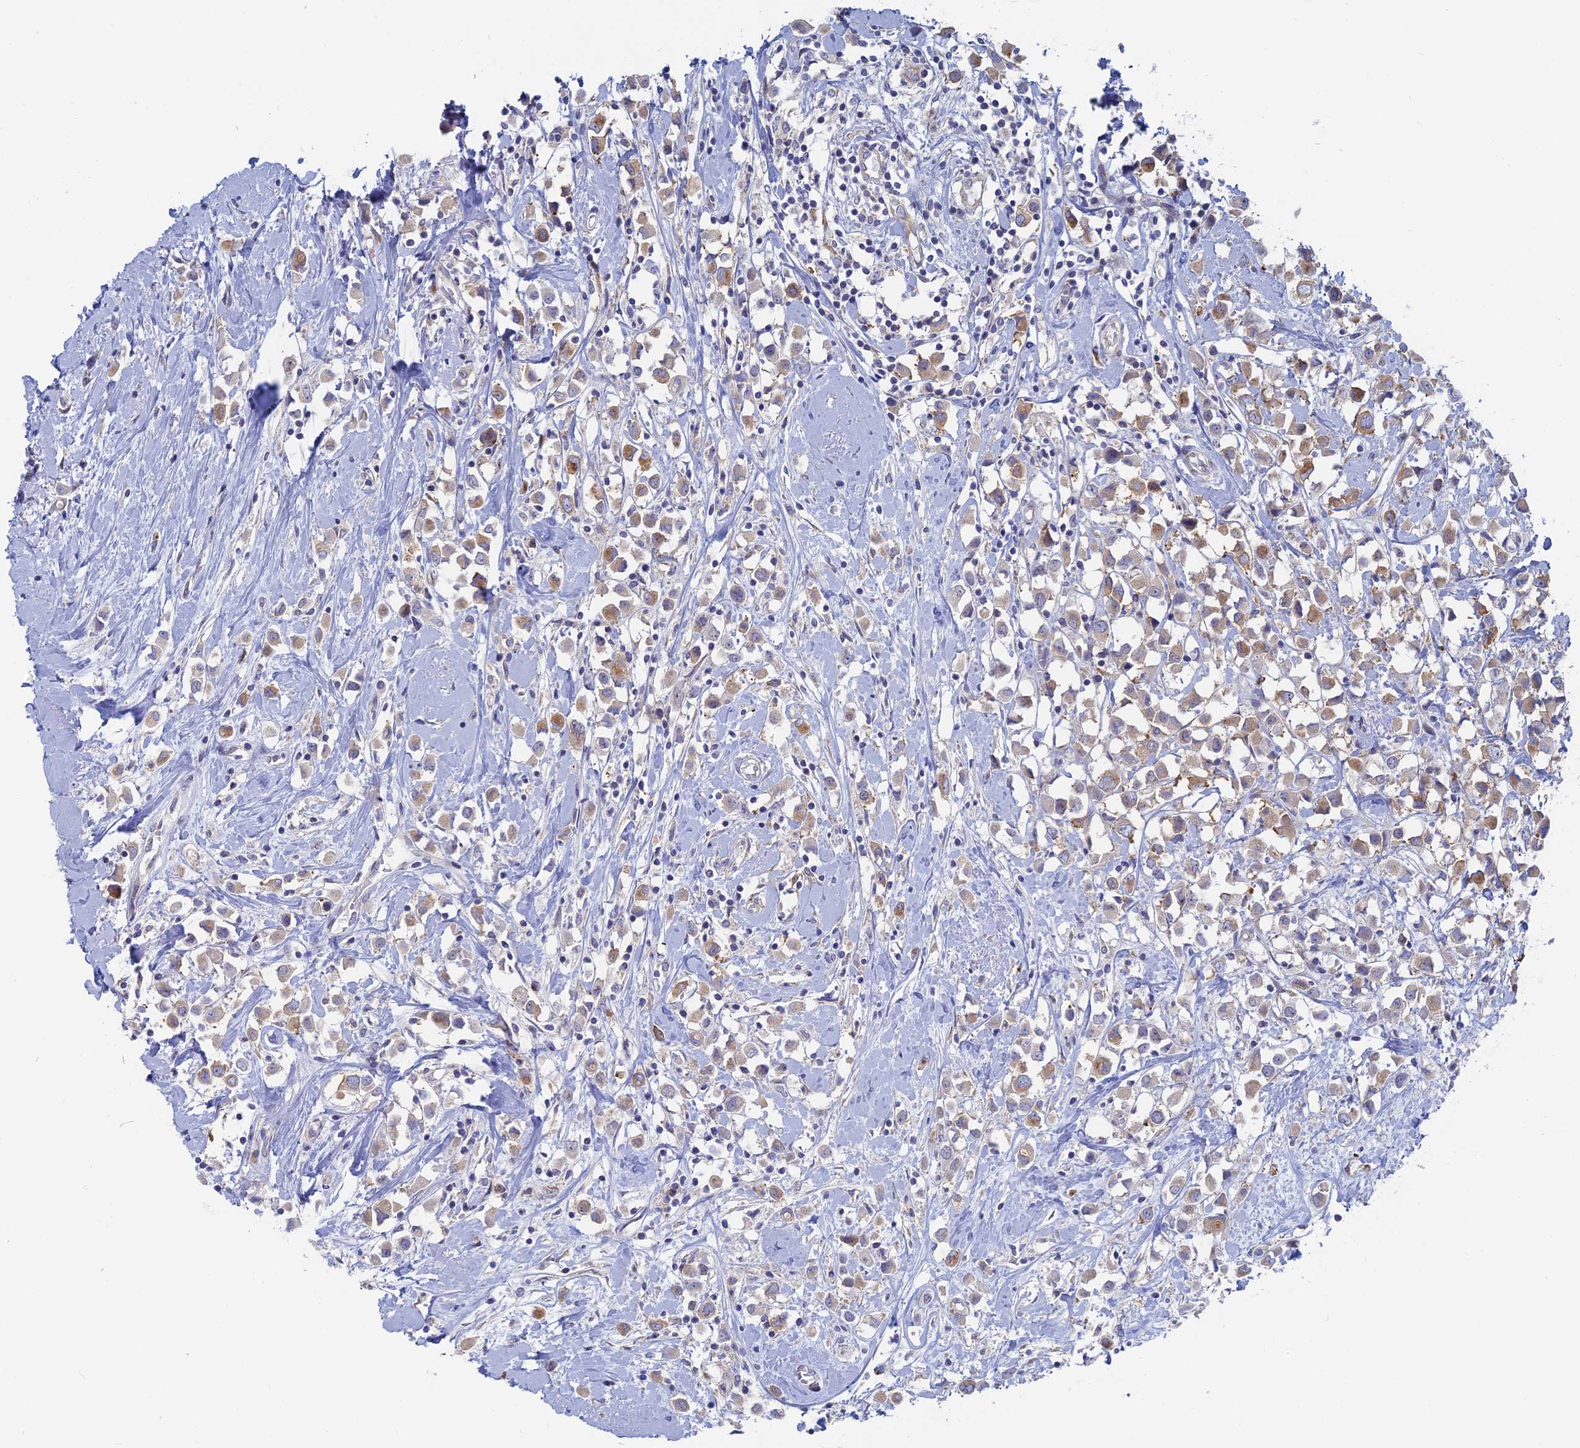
{"staining": {"intensity": "moderate", "quantity": "25%-75%", "location": "cytoplasmic/membranous"}, "tissue": "breast cancer", "cell_type": "Tumor cells", "image_type": "cancer", "snomed": [{"axis": "morphology", "description": "Duct carcinoma"}, {"axis": "topography", "description": "Breast"}], "caption": "Breast infiltrating ductal carcinoma stained for a protein displays moderate cytoplasmic/membranous positivity in tumor cells.", "gene": "TBC1D30", "patient": {"sex": "female", "age": 61}}